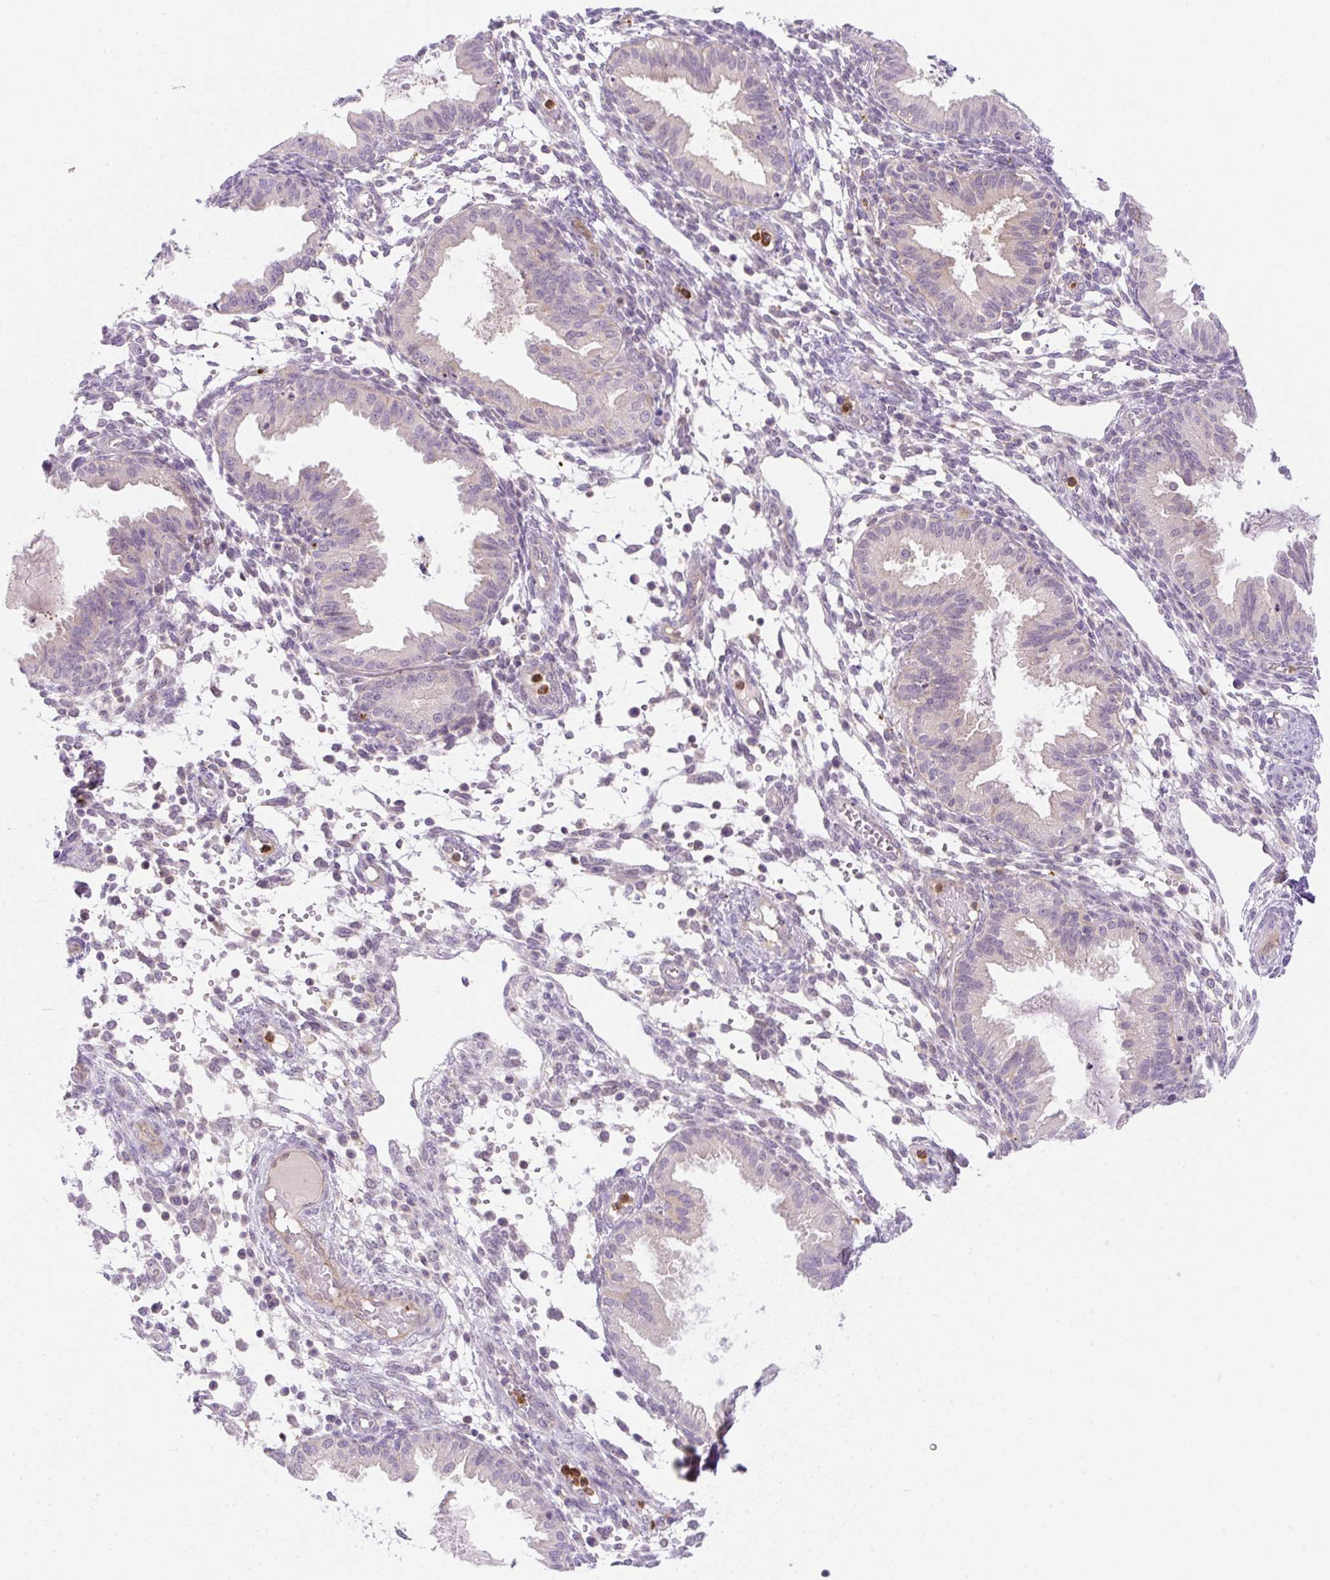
{"staining": {"intensity": "negative", "quantity": "none", "location": "none"}, "tissue": "endometrium", "cell_type": "Cells in endometrial stroma", "image_type": "normal", "snomed": [{"axis": "morphology", "description": "Normal tissue, NOS"}, {"axis": "topography", "description": "Endometrium"}], "caption": "Cells in endometrial stroma show no significant protein expression in normal endometrium. (Brightfield microscopy of DAB (3,3'-diaminobenzidine) immunohistochemistry (IHC) at high magnification).", "gene": "OMA1", "patient": {"sex": "female", "age": 33}}